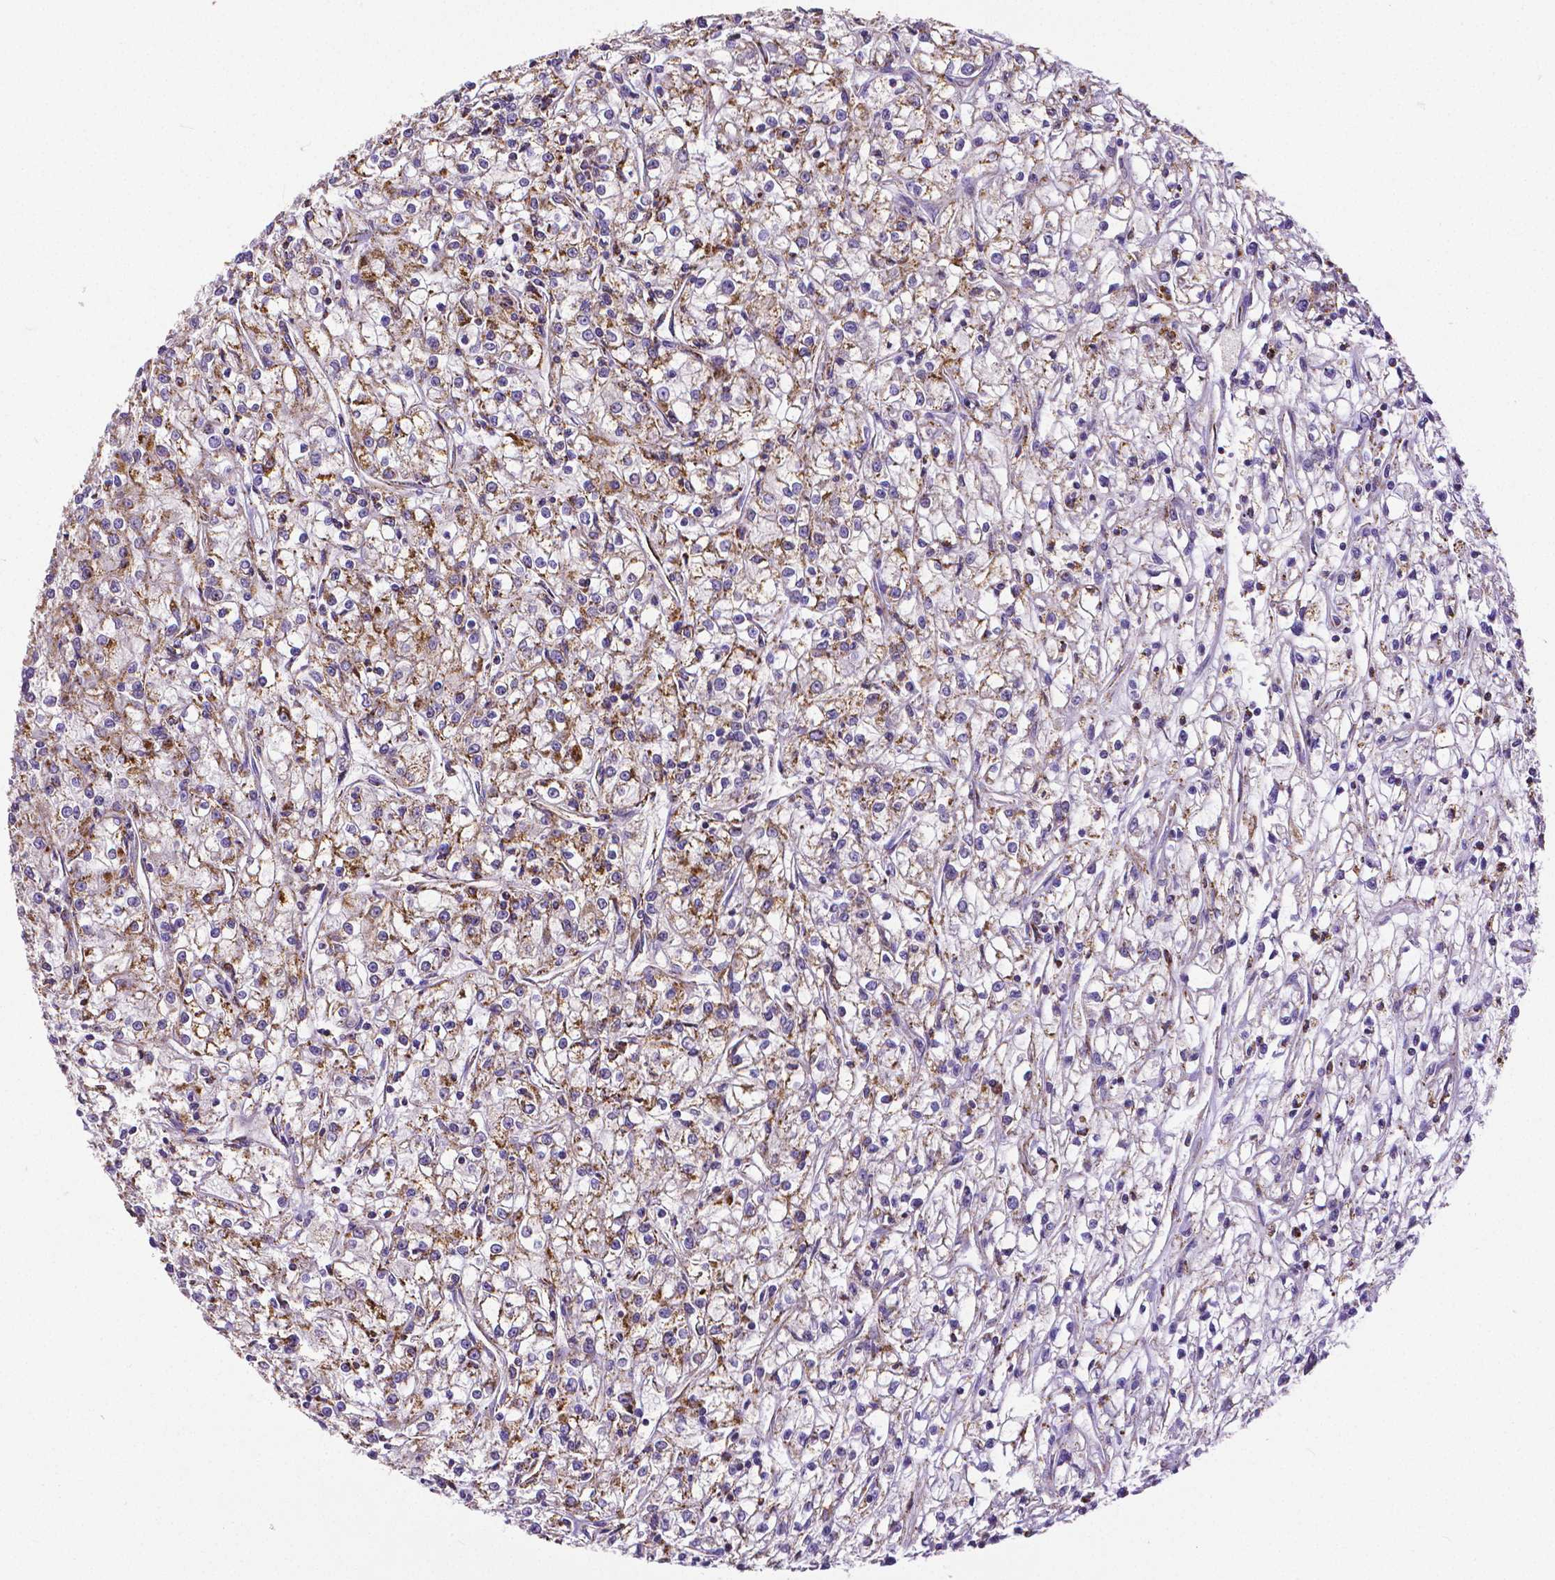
{"staining": {"intensity": "moderate", "quantity": "25%-75%", "location": "cytoplasmic/membranous"}, "tissue": "renal cancer", "cell_type": "Tumor cells", "image_type": "cancer", "snomed": [{"axis": "morphology", "description": "Adenocarcinoma, NOS"}, {"axis": "topography", "description": "Kidney"}], "caption": "Moderate cytoplasmic/membranous protein expression is seen in about 25%-75% of tumor cells in renal adenocarcinoma. (Brightfield microscopy of DAB IHC at high magnification).", "gene": "MACC1", "patient": {"sex": "female", "age": 59}}